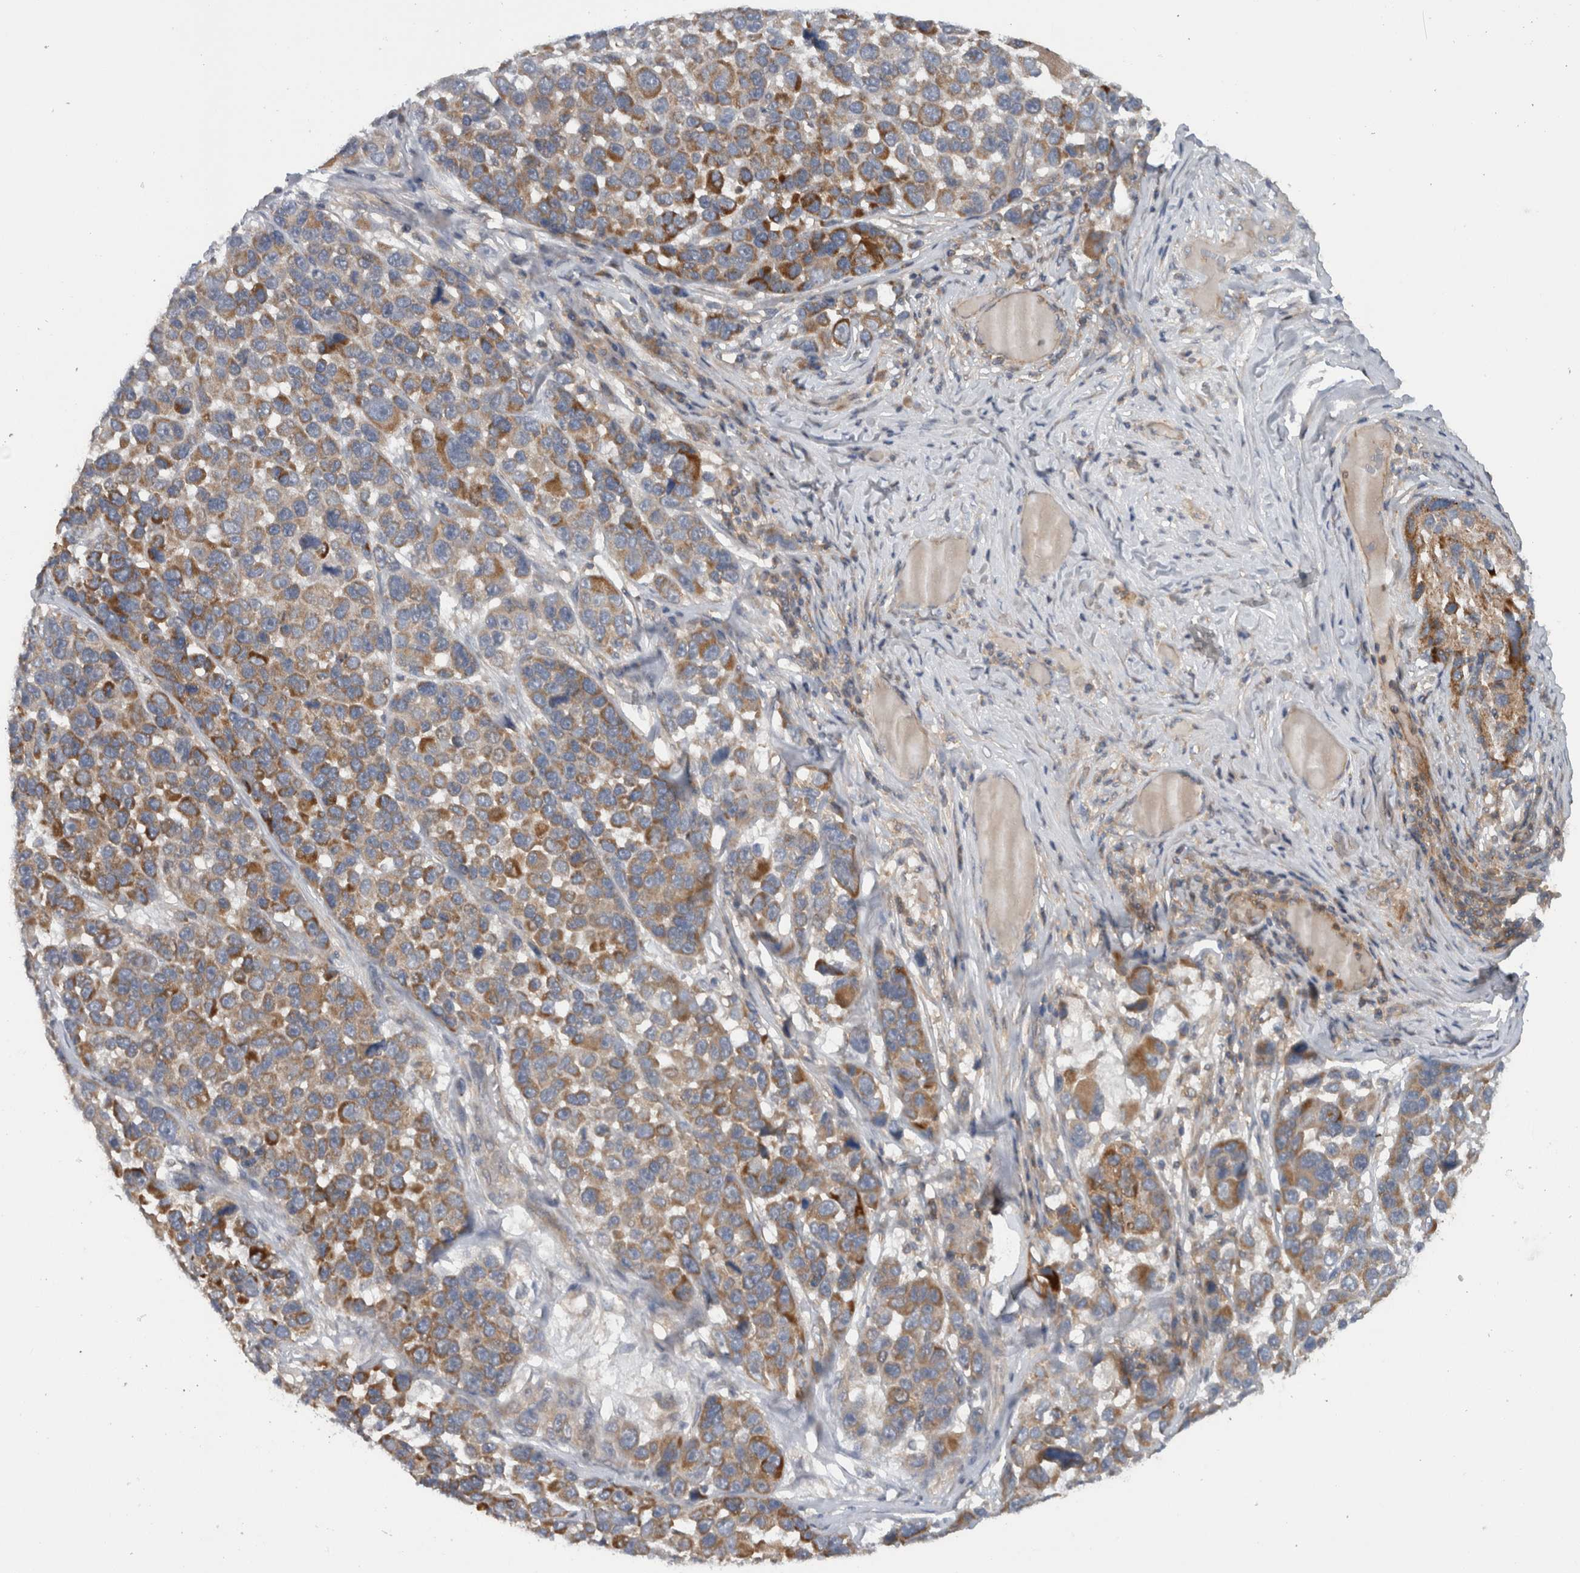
{"staining": {"intensity": "moderate", "quantity": ">75%", "location": "cytoplasmic/membranous"}, "tissue": "melanoma", "cell_type": "Tumor cells", "image_type": "cancer", "snomed": [{"axis": "morphology", "description": "Malignant melanoma, NOS"}, {"axis": "topography", "description": "Skin"}], "caption": "Malignant melanoma stained with DAB (3,3'-diaminobenzidine) immunohistochemistry (IHC) shows medium levels of moderate cytoplasmic/membranous staining in about >75% of tumor cells.", "gene": "SCARA5", "patient": {"sex": "male", "age": 53}}